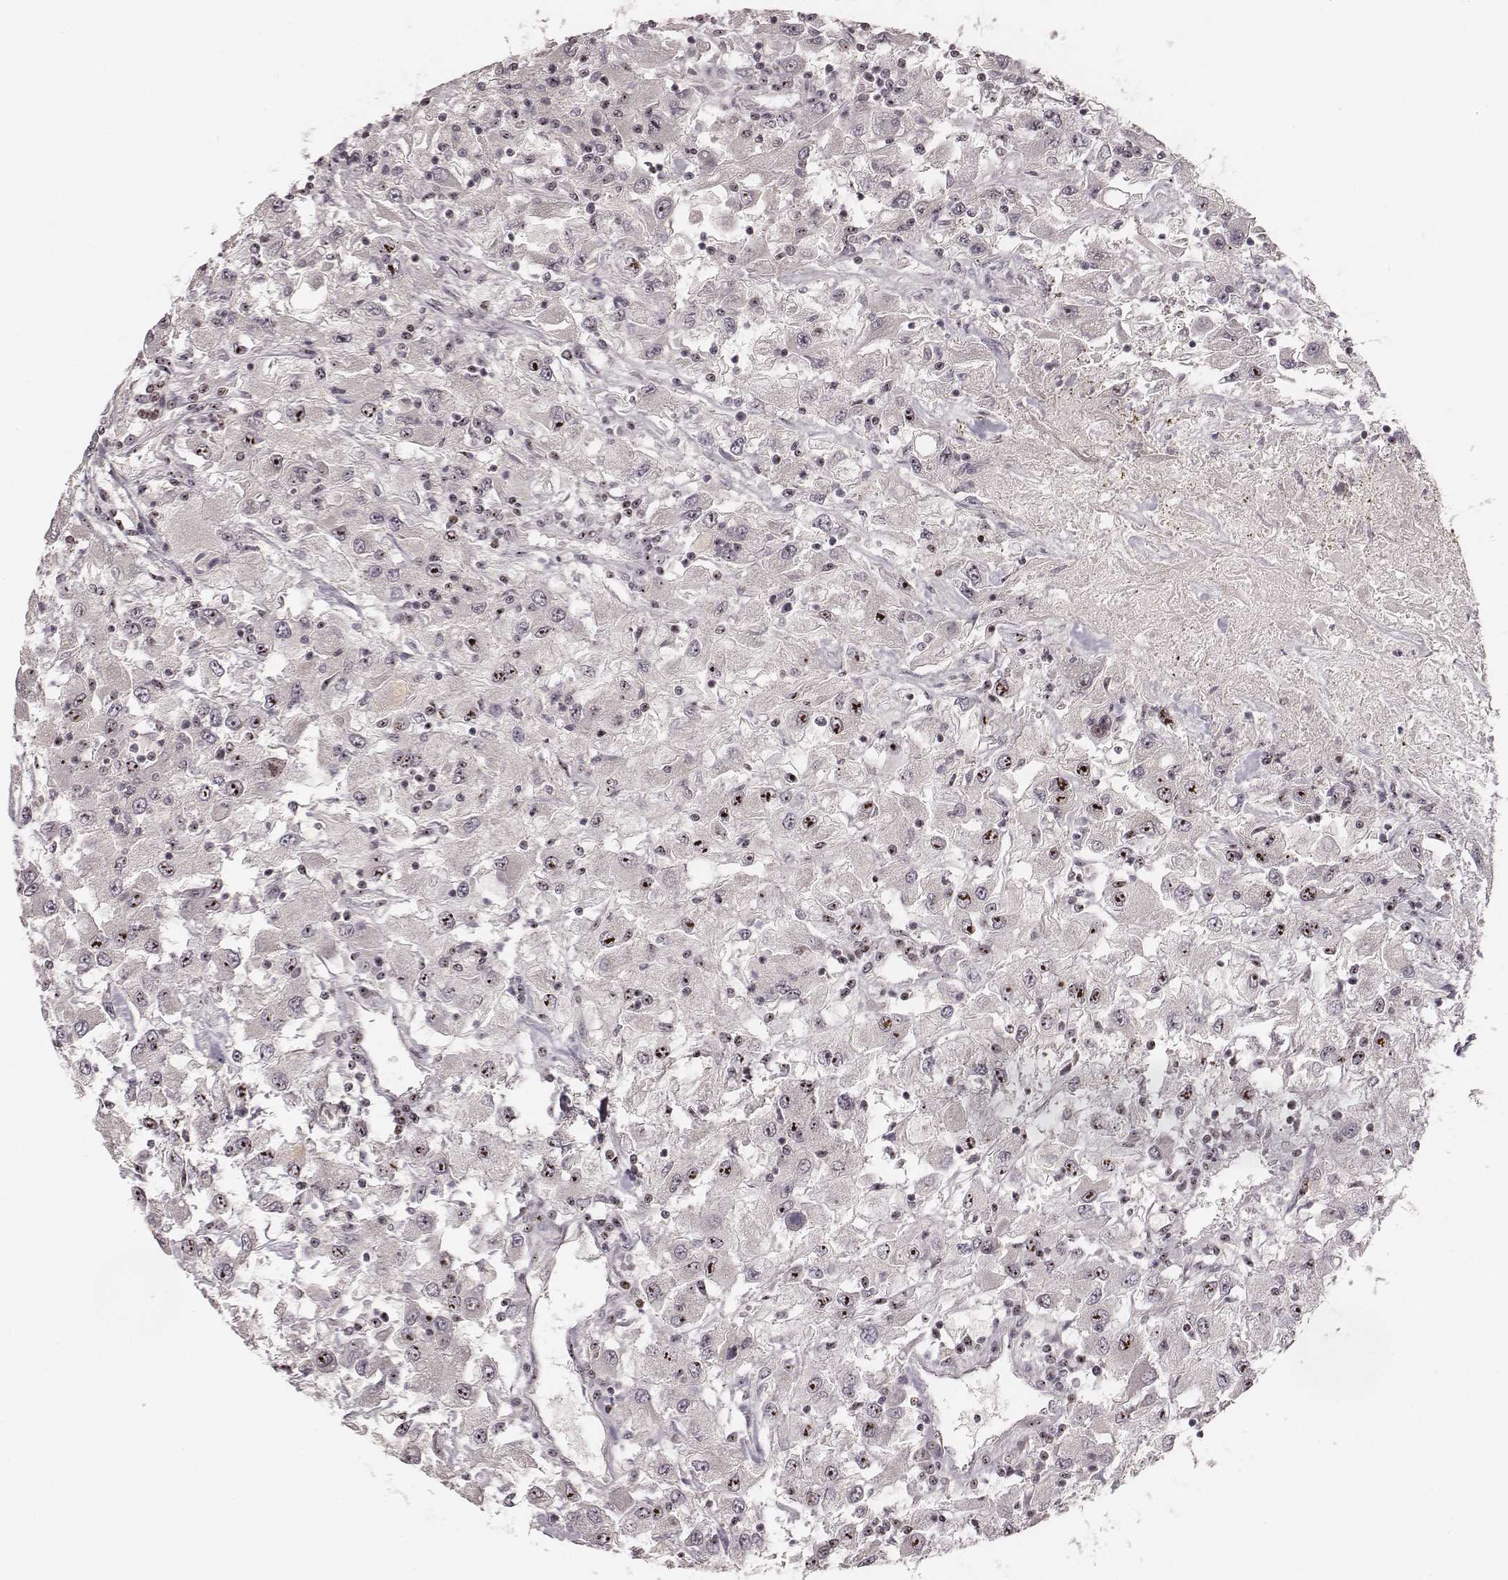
{"staining": {"intensity": "moderate", "quantity": ">75%", "location": "nuclear"}, "tissue": "renal cancer", "cell_type": "Tumor cells", "image_type": "cancer", "snomed": [{"axis": "morphology", "description": "Adenocarcinoma, NOS"}, {"axis": "topography", "description": "Kidney"}], "caption": "Immunohistochemical staining of renal cancer demonstrates medium levels of moderate nuclear protein positivity in about >75% of tumor cells. (IHC, brightfield microscopy, high magnification).", "gene": "NOP56", "patient": {"sex": "female", "age": 67}}